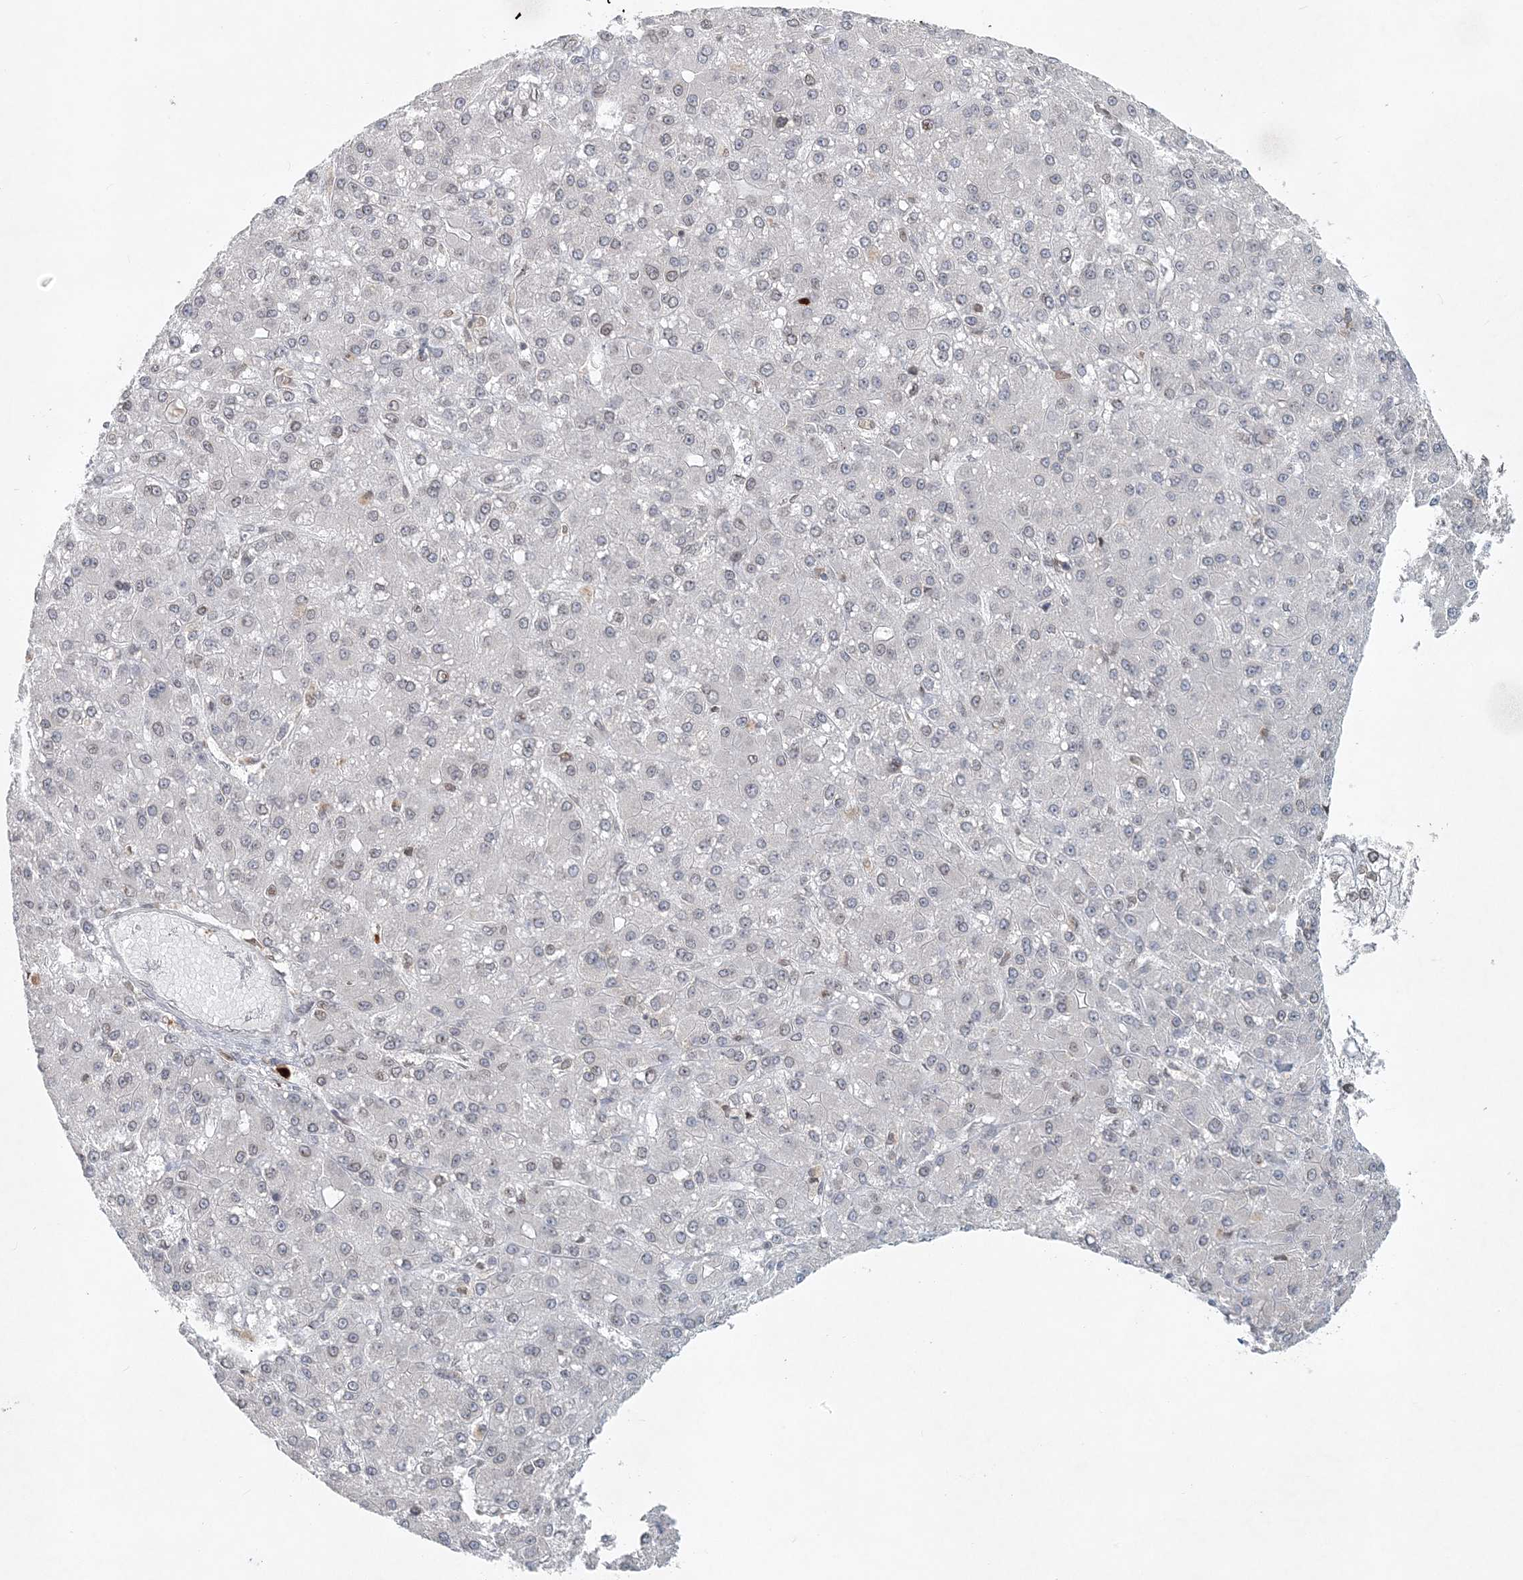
{"staining": {"intensity": "negative", "quantity": "none", "location": "none"}, "tissue": "liver cancer", "cell_type": "Tumor cells", "image_type": "cancer", "snomed": [{"axis": "morphology", "description": "Carcinoma, Hepatocellular, NOS"}, {"axis": "topography", "description": "Liver"}], "caption": "Immunohistochemistry micrograph of neoplastic tissue: human hepatocellular carcinoma (liver) stained with DAB (3,3'-diaminobenzidine) demonstrates no significant protein staining in tumor cells.", "gene": "NUP54", "patient": {"sex": "male", "age": 67}}